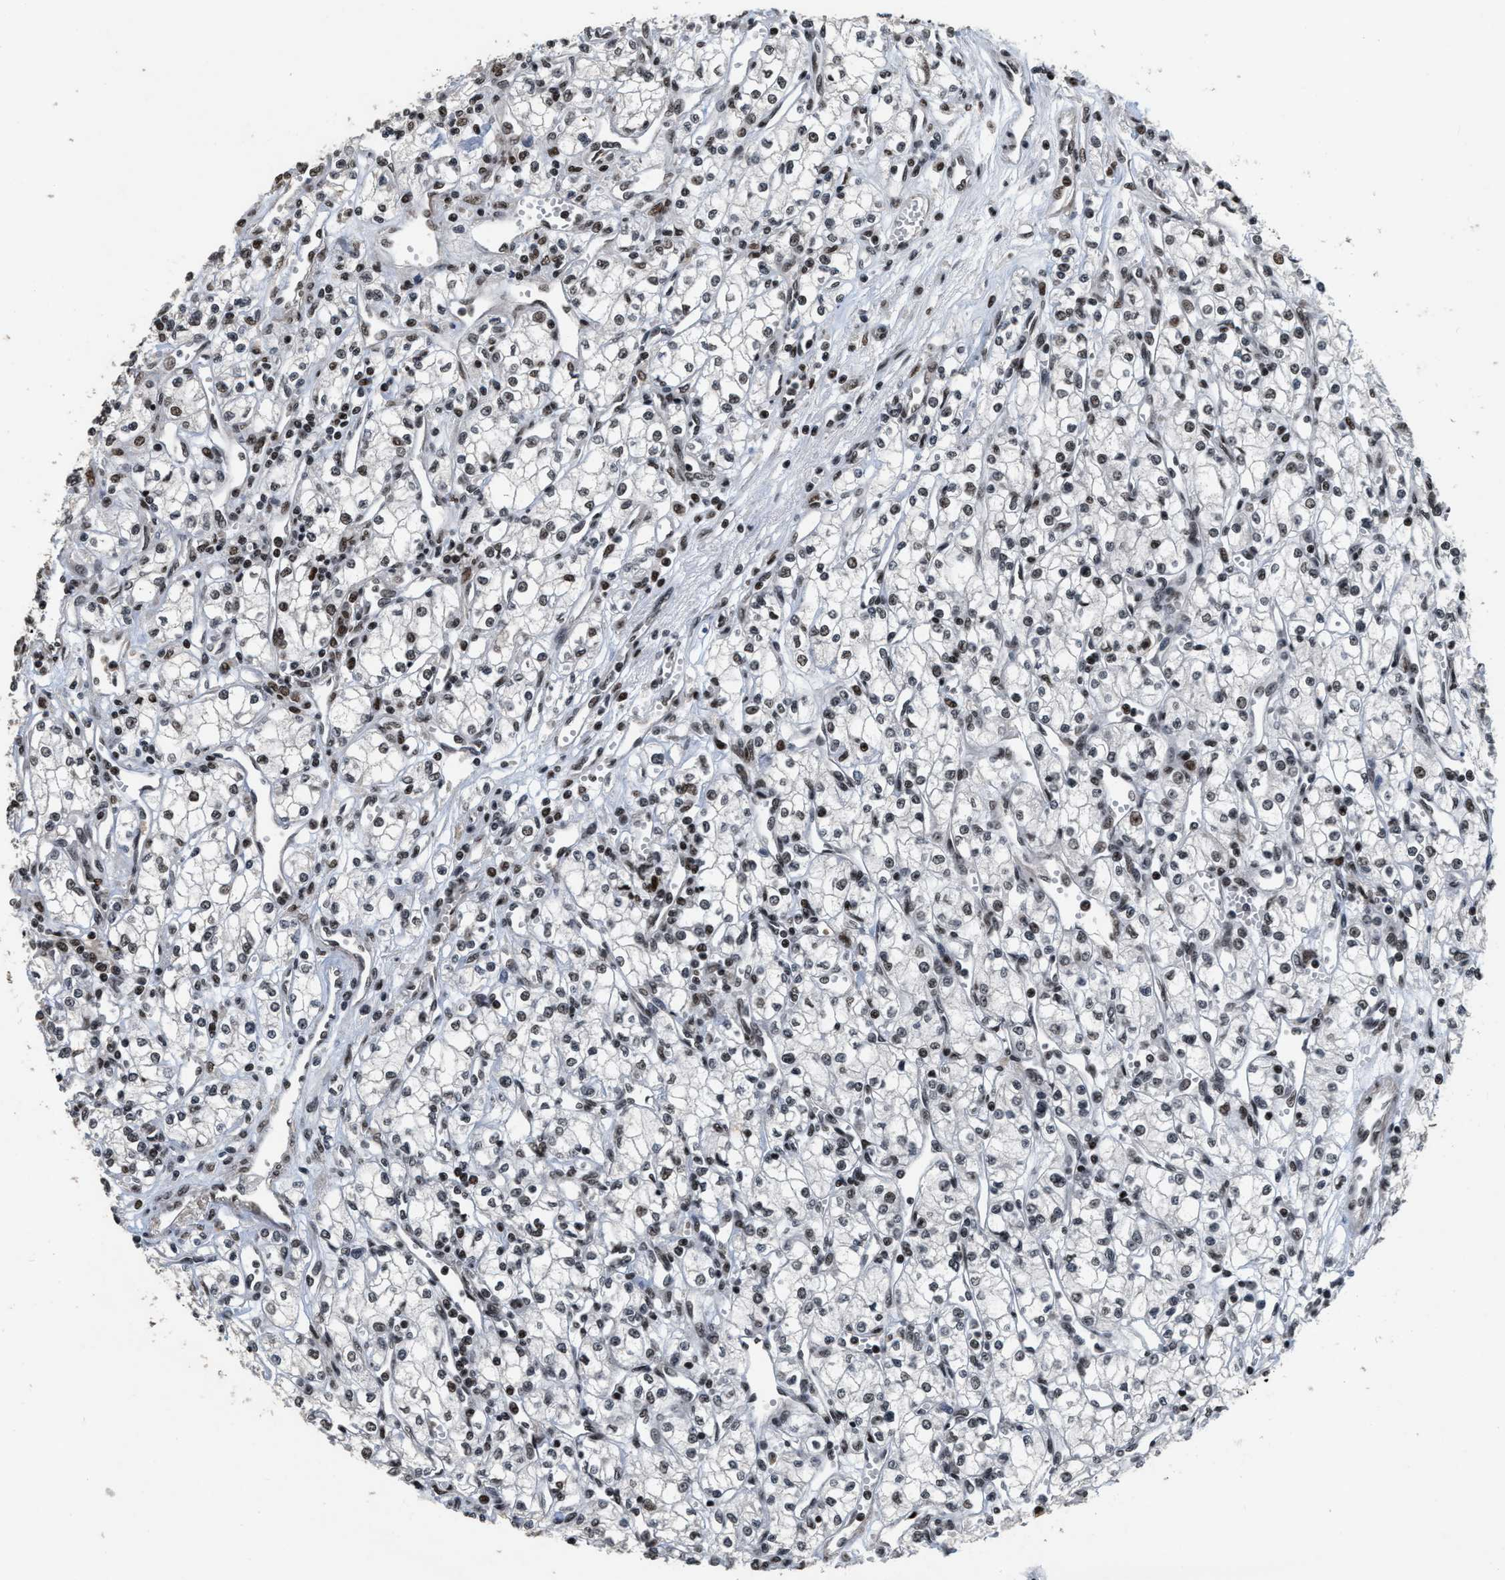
{"staining": {"intensity": "strong", "quantity": ">75%", "location": "nuclear"}, "tissue": "renal cancer", "cell_type": "Tumor cells", "image_type": "cancer", "snomed": [{"axis": "morphology", "description": "Adenocarcinoma, NOS"}, {"axis": "topography", "description": "Kidney"}], "caption": "A brown stain labels strong nuclear staining of a protein in renal cancer (adenocarcinoma) tumor cells.", "gene": "SMARCB1", "patient": {"sex": "male", "age": 59}}